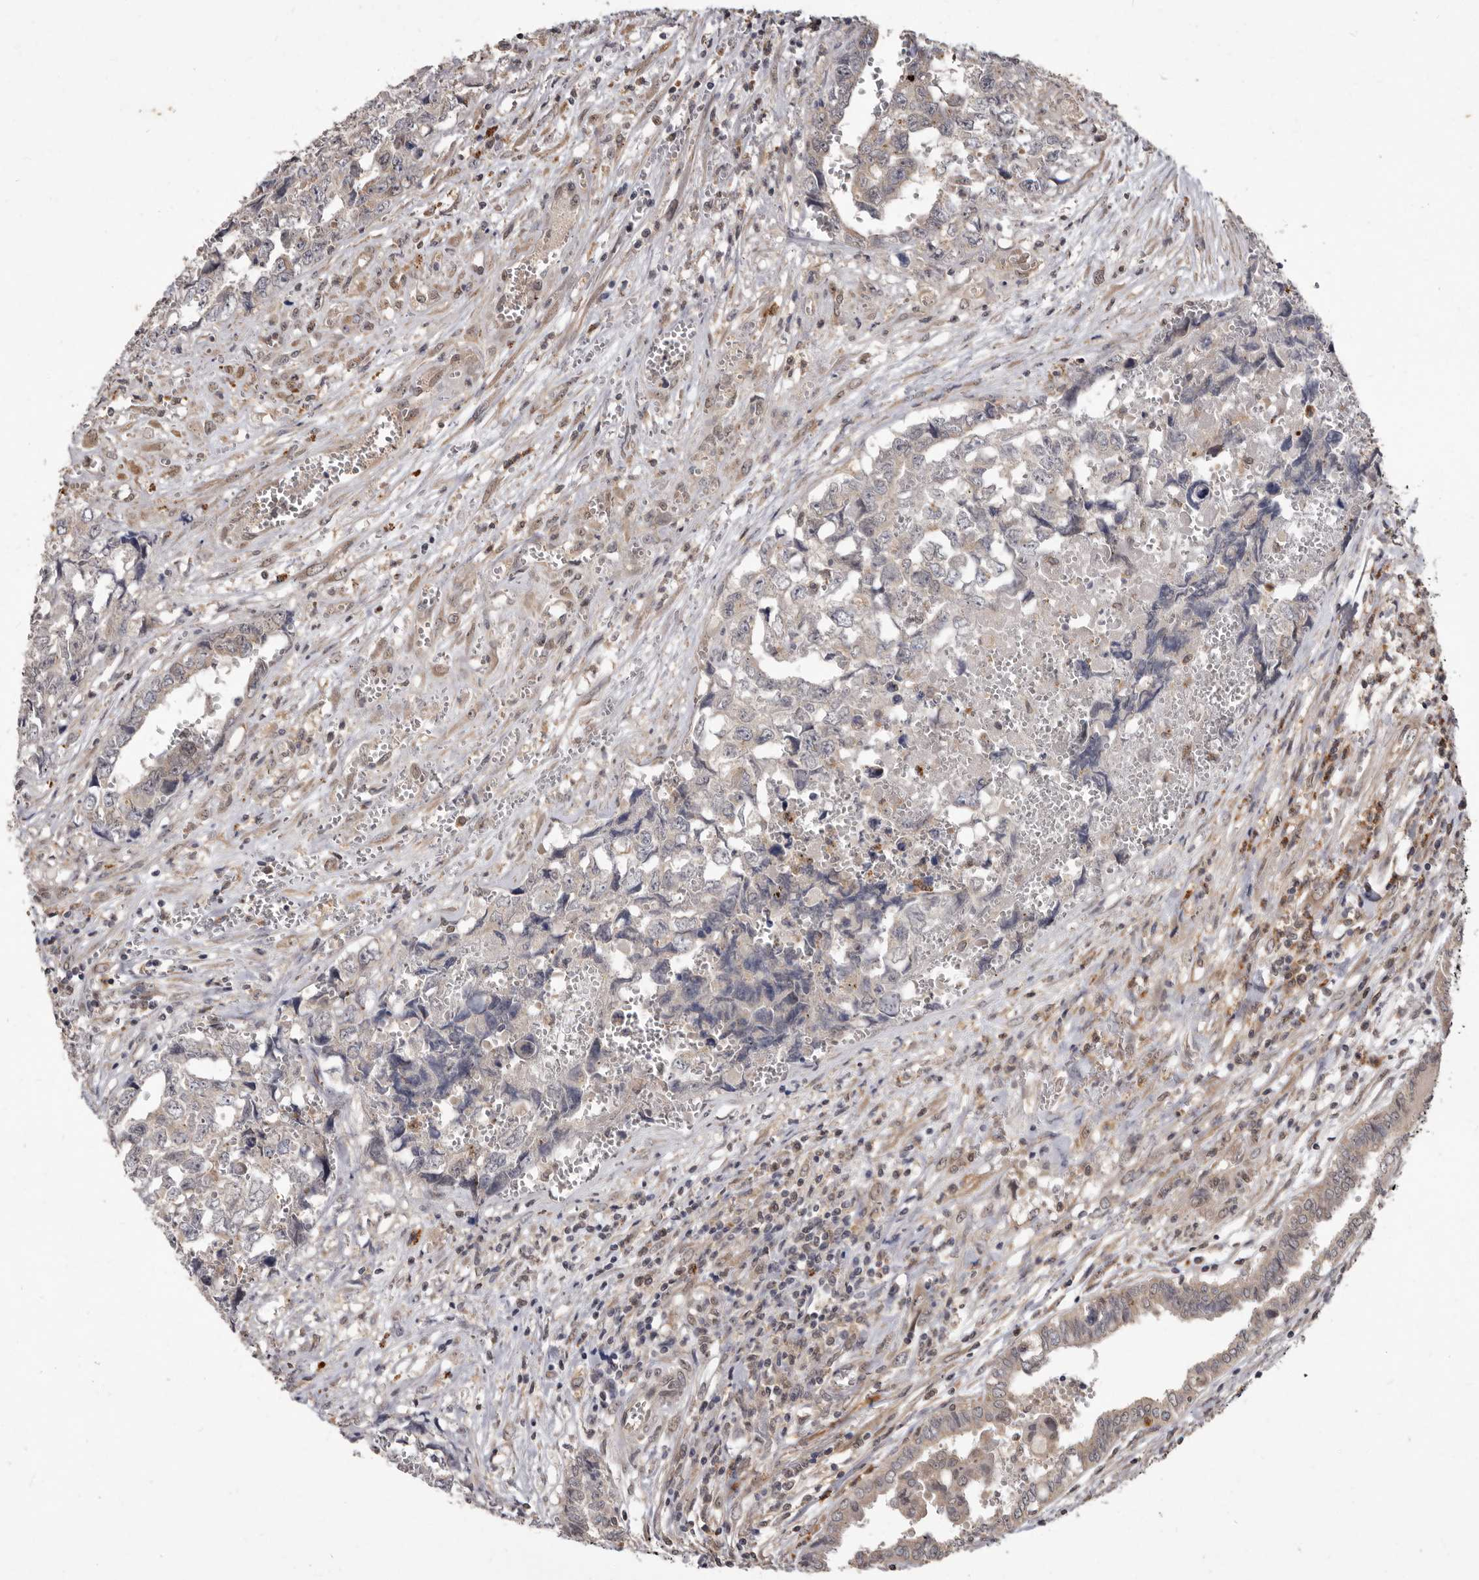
{"staining": {"intensity": "negative", "quantity": "none", "location": "none"}, "tissue": "testis cancer", "cell_type": "Tumor cells", "image_type": "cancer", "snomed": [{"axis": "morphology", "description": "Carcinoma, Embryonal, NOS"}, {"axis": "topography", "description": "Testis"}], "caption": "High power microscopy image of an immunohistochemistry (IHC) micrograph of testis embryonal carcinoma, revealing no significant staining in tumor cells. (DAB immunohistochemistry (IHC) visualized using brightfield microscopy, high magnification).", "gene": "ACLY", "patient": {"sex": "male", "age": 31}}